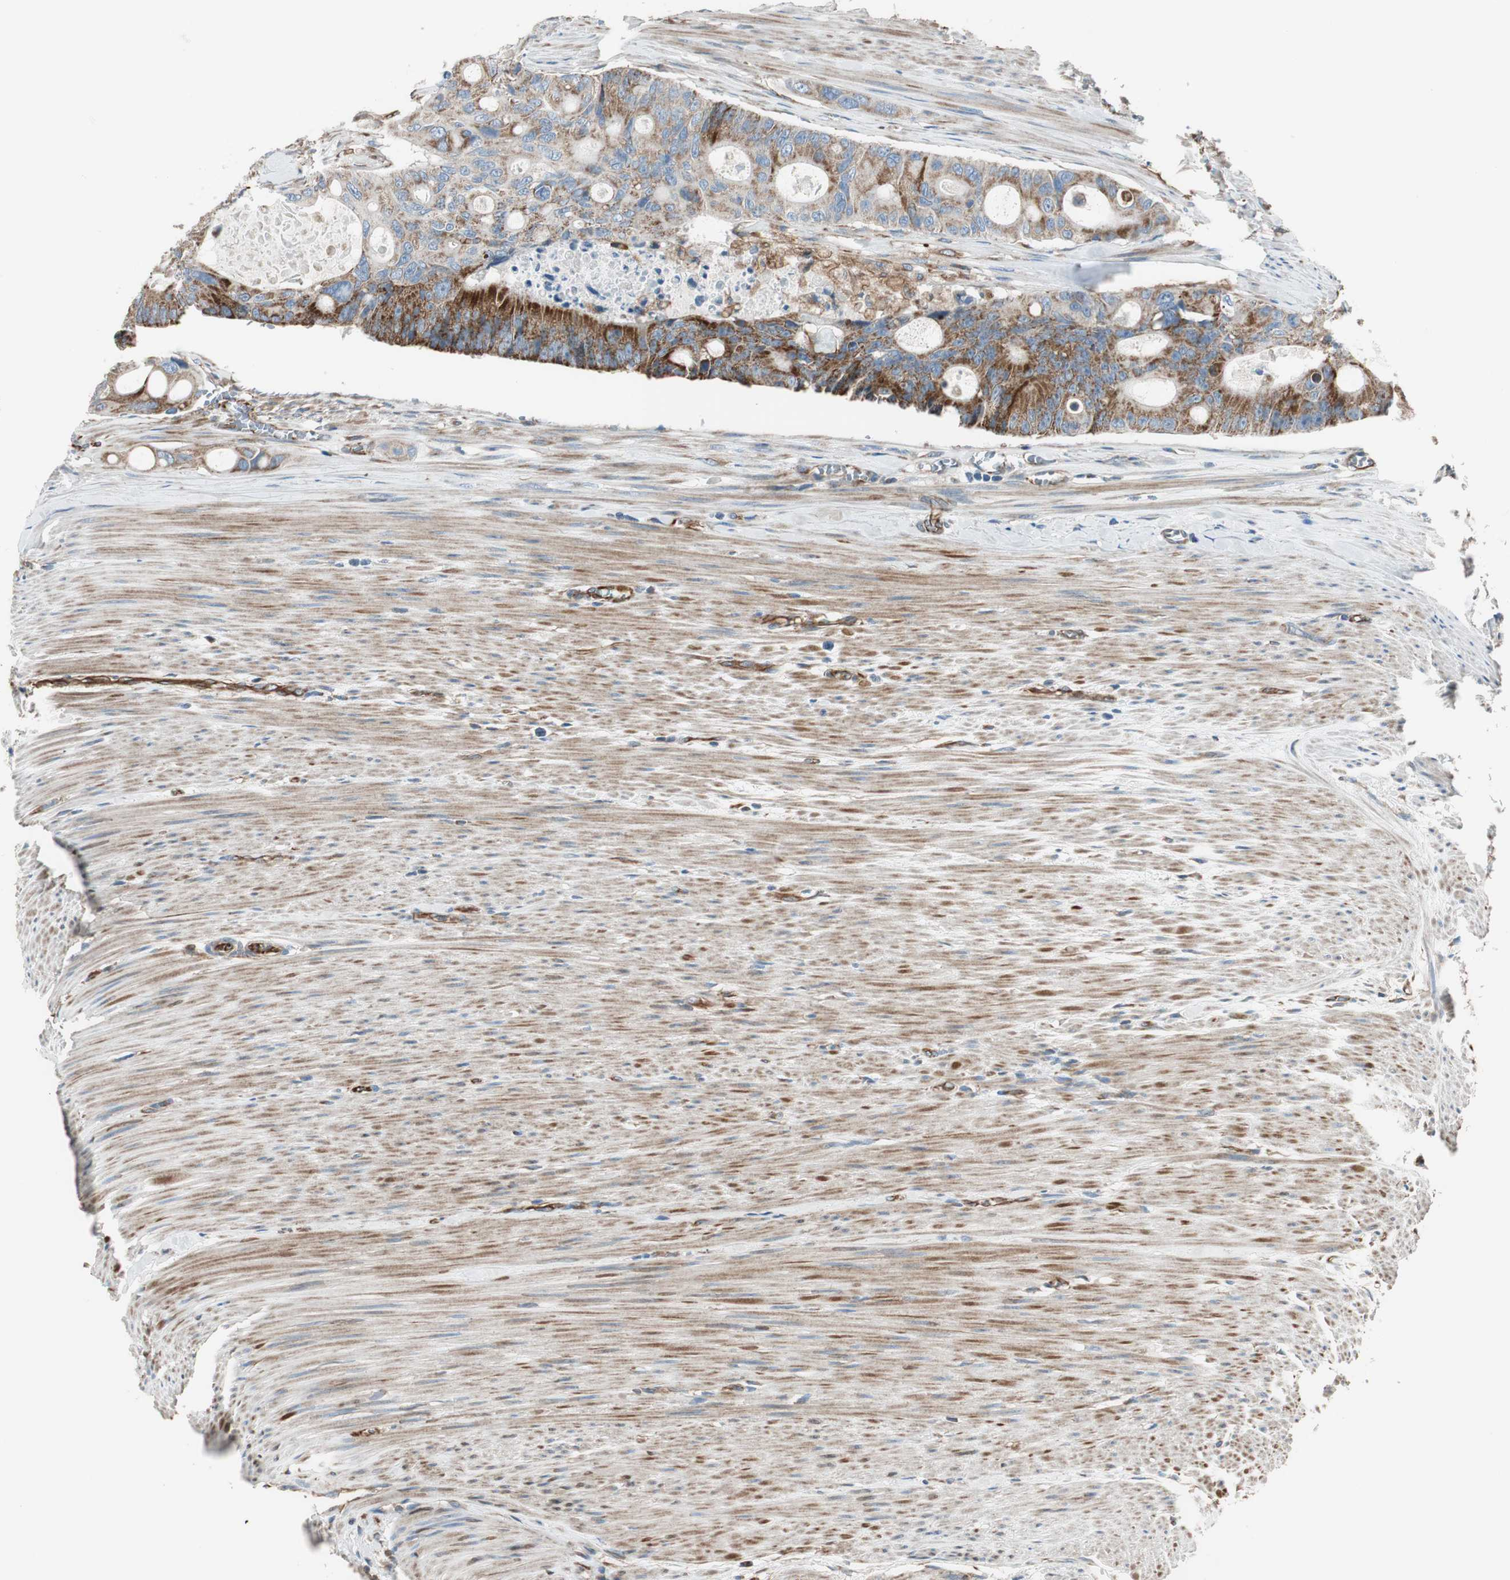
{"staining": {"intensity": "weak", "quantity": "25%-75%", "location": "cytoplasmic/membranous"}, "tissue": "colorectal cancer", "cell_type": "Tumor cells", "image_type": "cancer", "snomed": [{"axis": "morphology", "description": "Adenocarcinoma, NOS"}, {"axis": "topography", "description": "Colon"}], "caption": "Immunohistochemistry (IHC) micrograph of neoplastic tissue: colorectal cancer stained using IHC reveals low levels of weak protein expression localized specifically in the cytoplasmic/membranous of tumor cells, appearing as a cytoplasmic/membranous brown color.", "gene": "SRCIN1", "patient": {"sex": "female", "age": 57}}